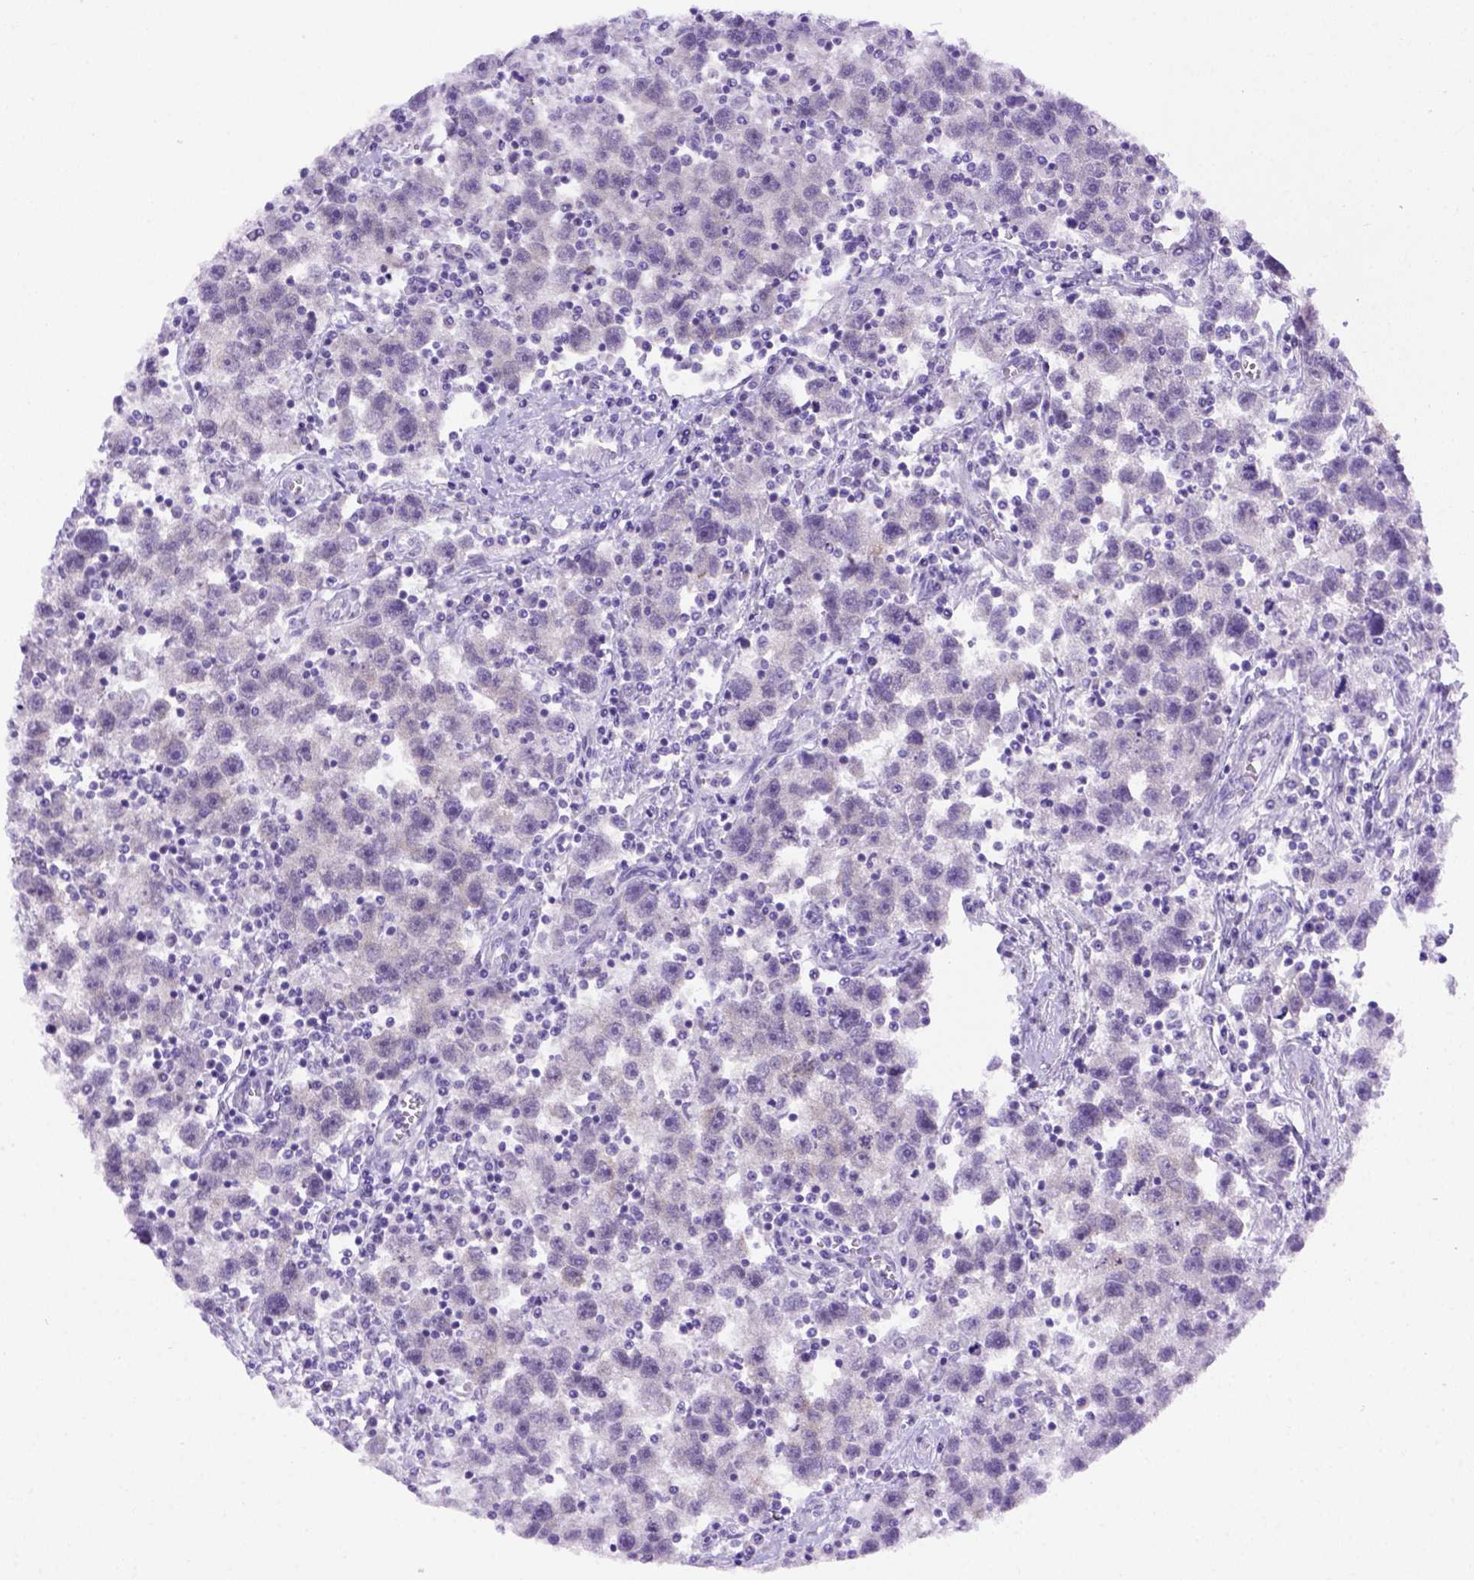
{"staining": {"intensity": "weak", "quantity": "<25%", "location": "cytoplasmic/membranous"}, "tissue": "testis cancer", "cell_type": "Tumor cells", "image_type": "cancer", "snomed": [{"axis": "morphology", "description": "Seminoma, NOS"}, {"axis": "topography", "description": "Testis"}], "caption": "This is an immunohistochemistry (IHC) micrograph of human testis cancer. There is no expression in tumor cells.", "gene": "FOXI1", "patient": {"sex": "male", "age": 30}}